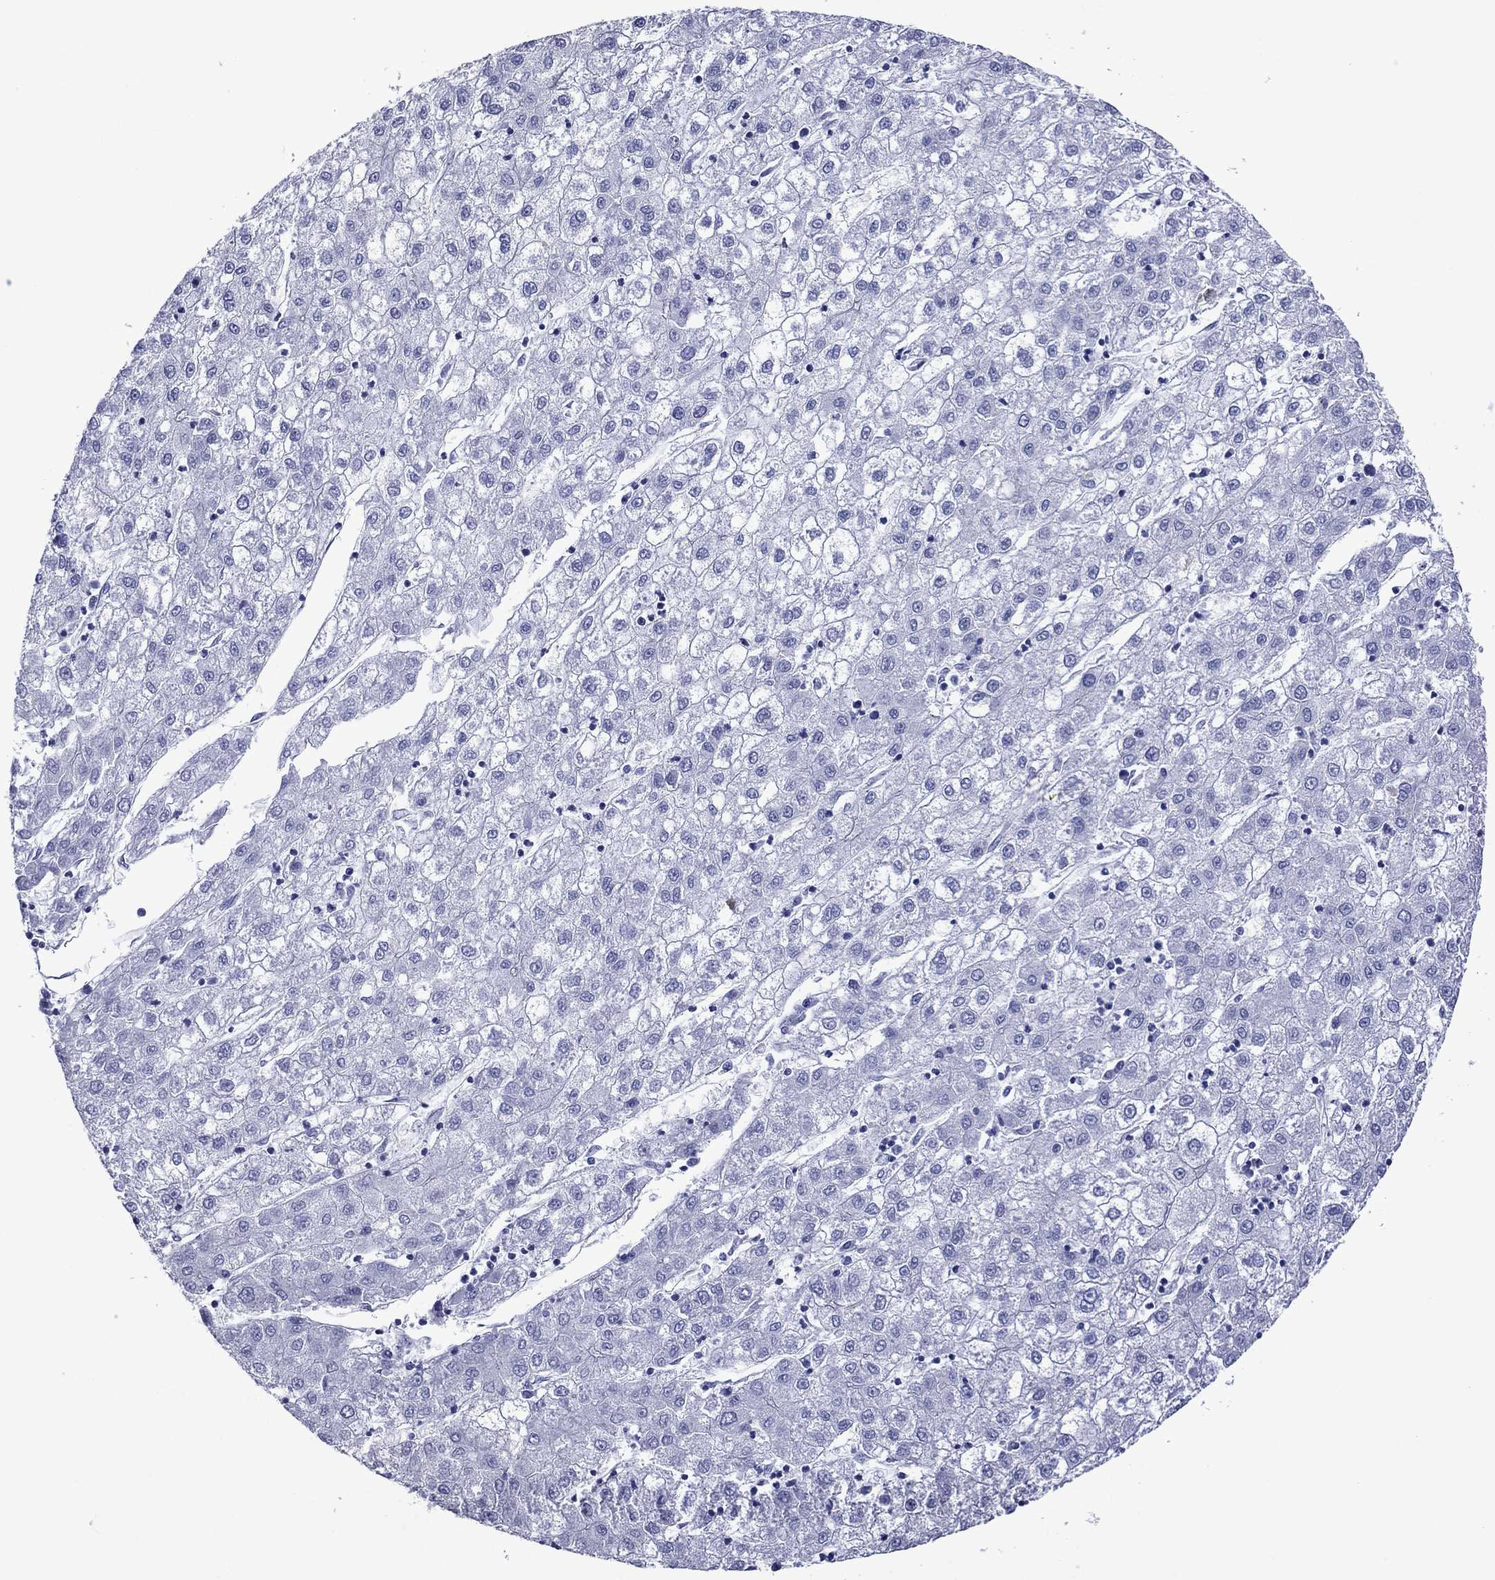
{"staining": {"intensity": "negative", "quantity": "none", "location": "none"}, "tissue": "liver cancer", "cell_type": "Tumor cells", "image_type": "cancer", "snomed": [{"axis": "morphology", "description": "Carcinoma, Hepatocellular, NOS"}, {"axis": "topography", "description": "Liver"}], "caption": "Tumor cells are negative for brown protein staining in liver cancer (hepatocellular carcinoma). Nuclei are stained in blue.", "gene": "PIWIL1", "patient": {"sex": "male", "age": 72}}